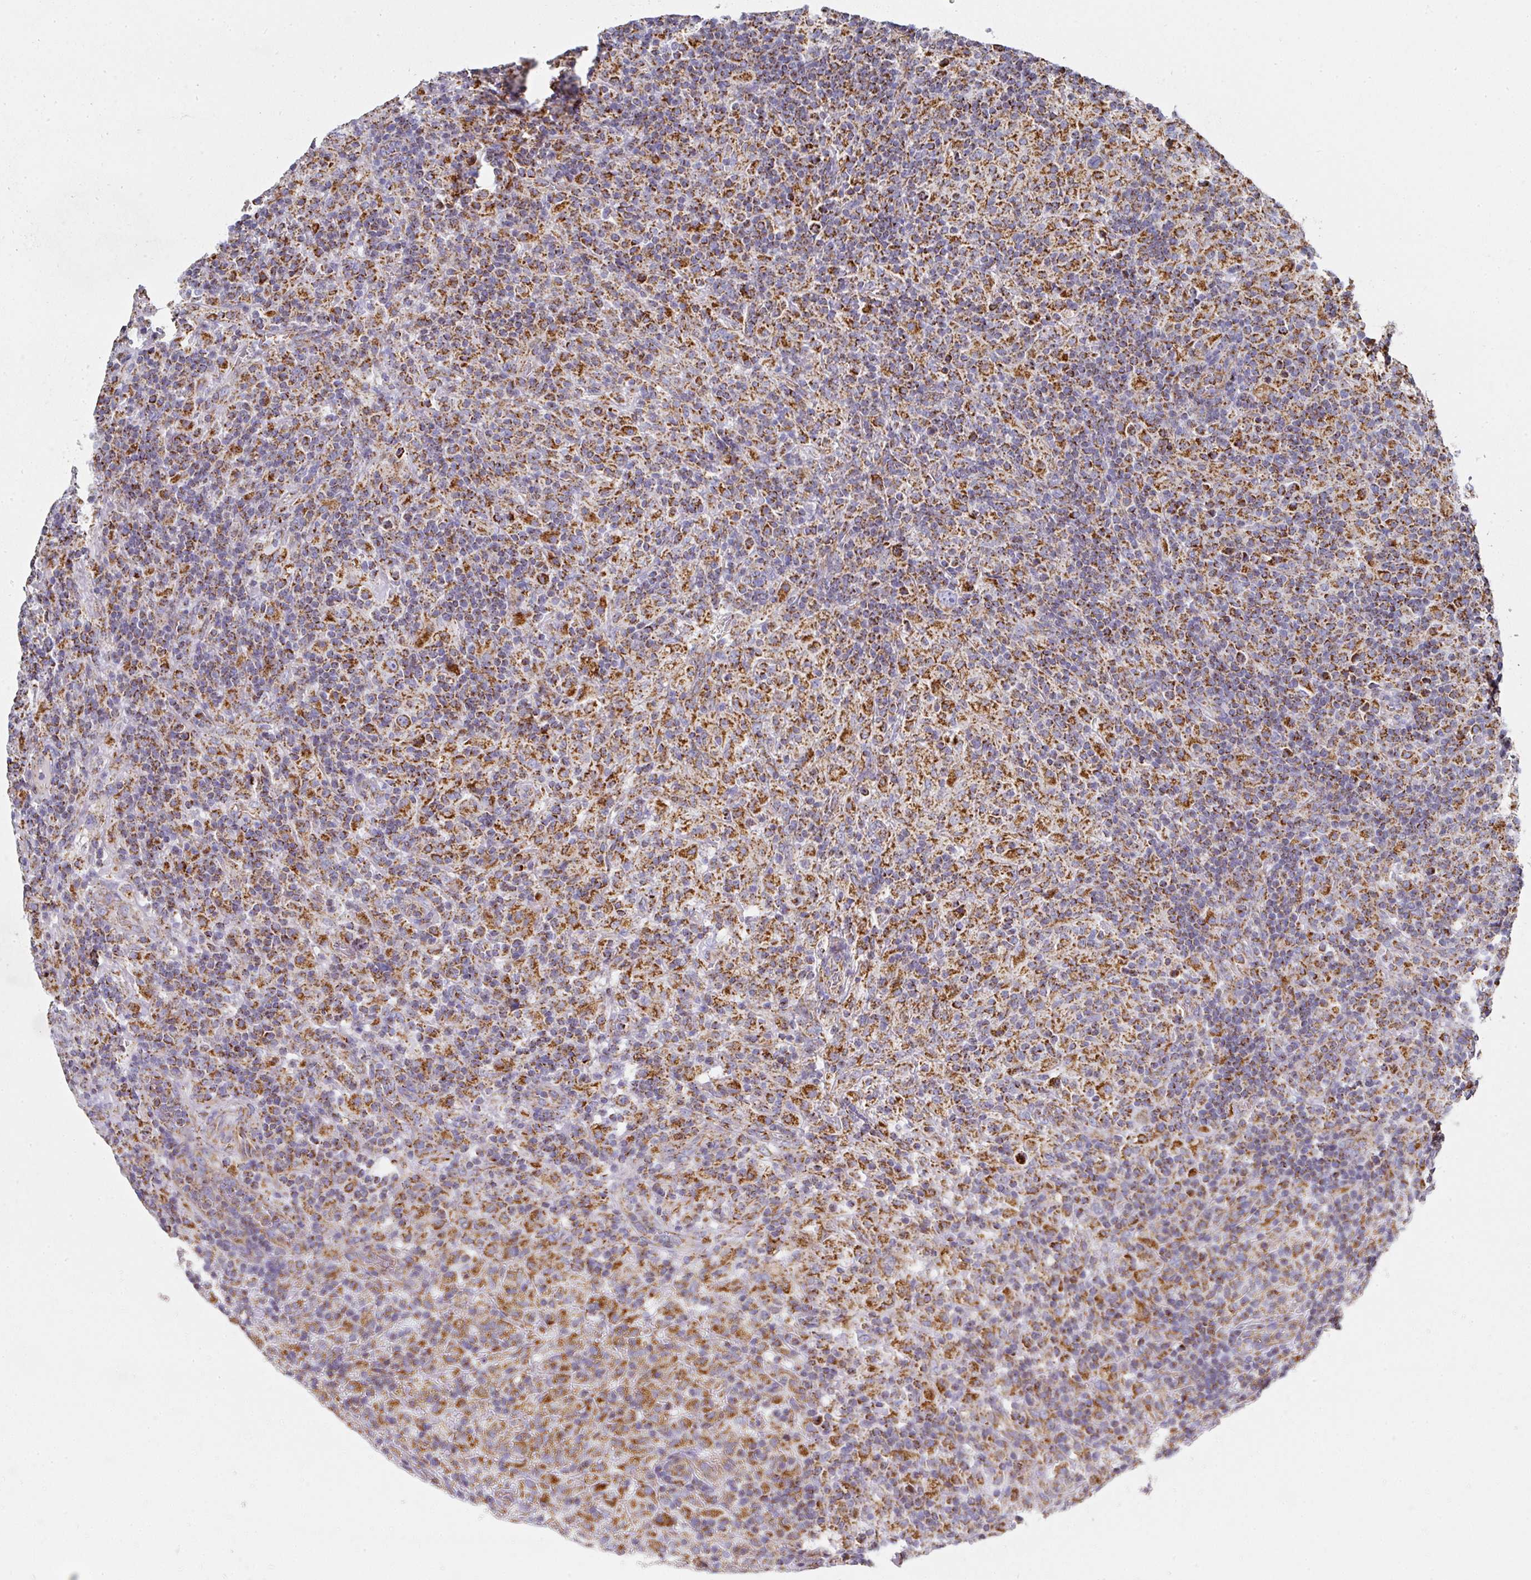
{"staining": {"intensity": "strong", "quantity": ">75%", "location": "cytoplasmic/membranous"}, "tissue": "lymphoma", "cell_type": "Tumor cells", "image_type": "cancer", "snomed": [{"axis": "morphology", "description": "Hodgkin's disease, NOS"}, {"axis": "topography", "description": "Lymph node"}], "caption": "Immunohistochemical staining of lymphoma demonstrates high levels of strong cytoplasmic/membranous protein staining in approximately >75% of tumor cells.", "gene": "UQCRFS1", "patient": {"sex": "male", "age": 70}}